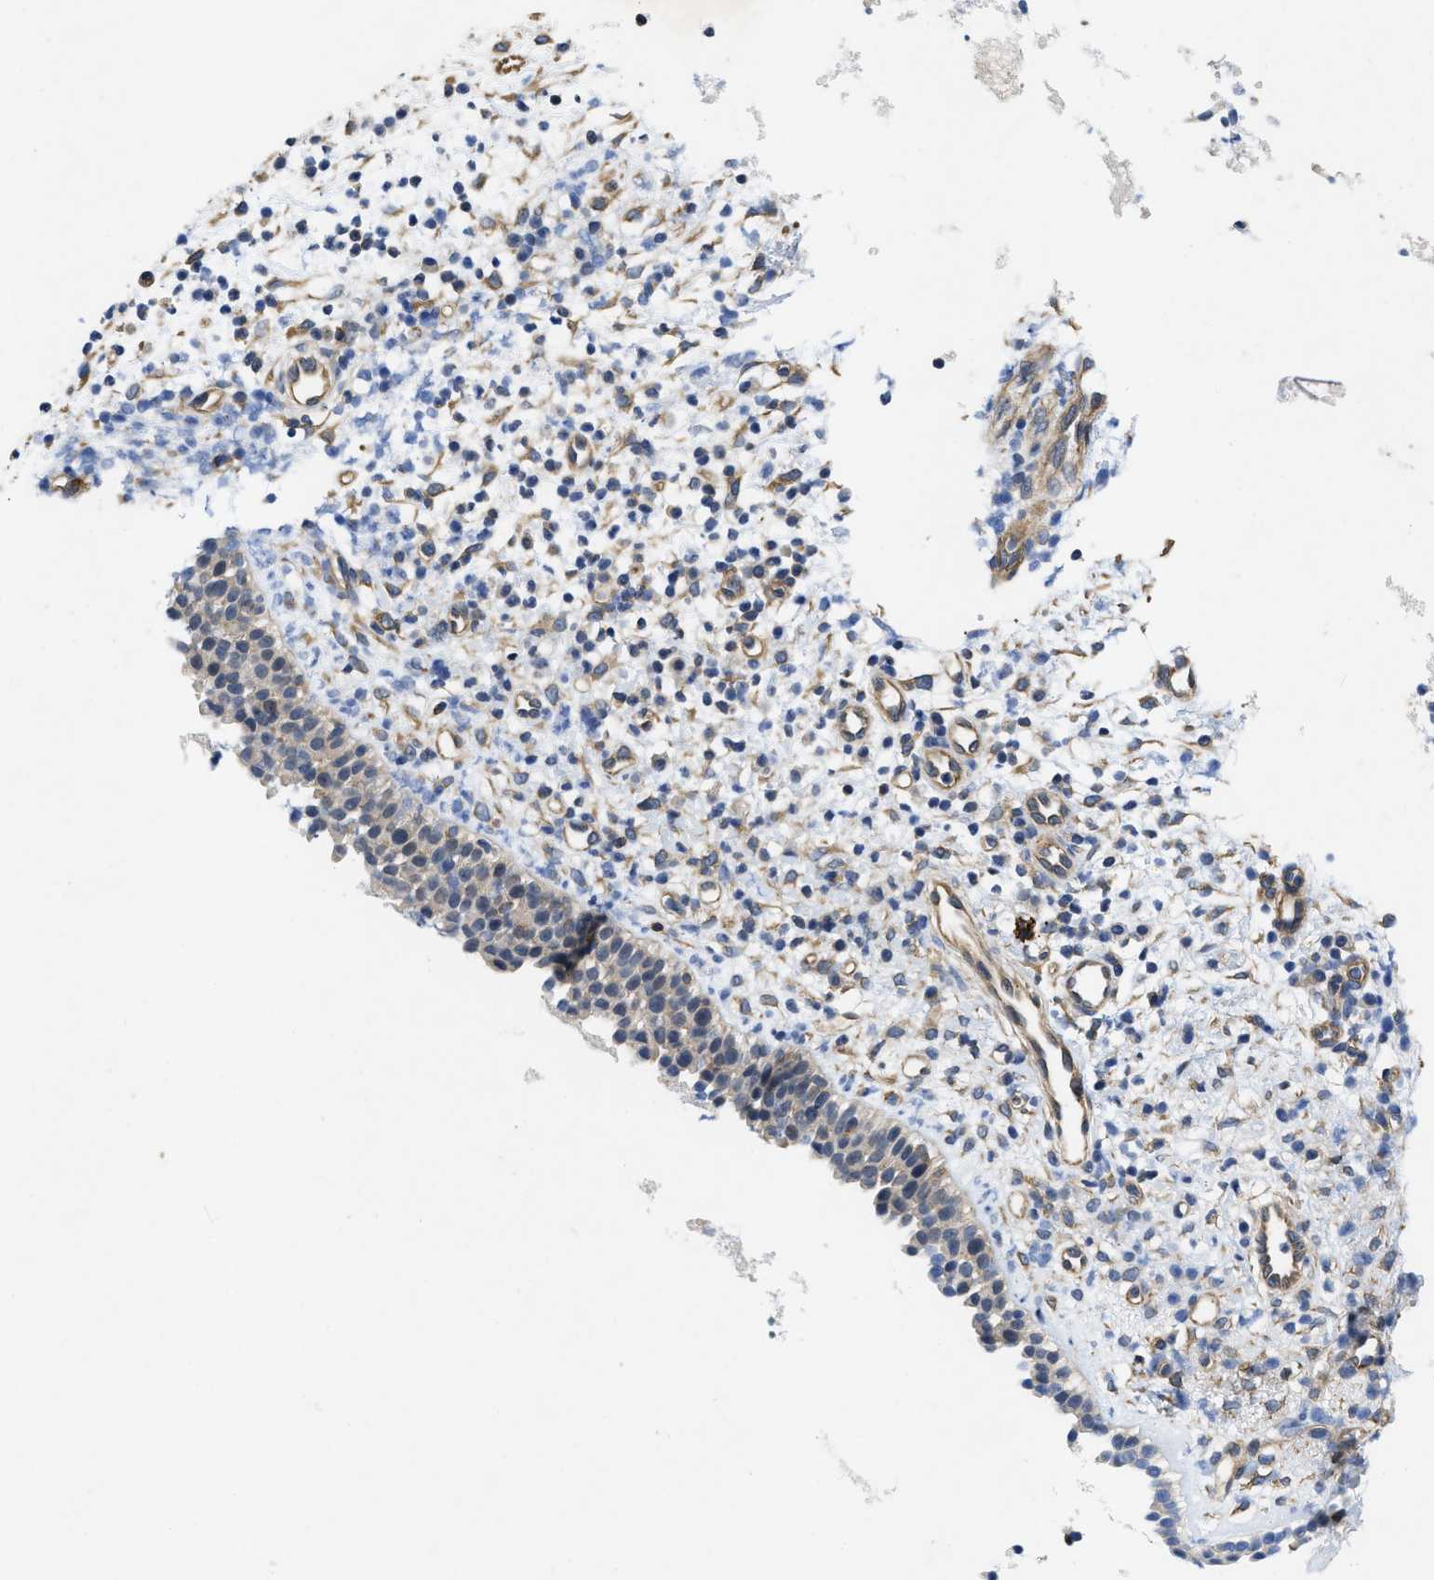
{"staining": {"intensity": "weak", "quantity": "<25%", "location": "cytoplasmic/membranous"}, "tissue": "nasopharynx", "cell_type": "Respiratory epithelial cells", "image_type": "normal", "snomed": [{"axis": "morphology", "description": "Normal tissue, NOS"}, {"axis": "topography", "description": "Nasopharynx"}], "caption": "Immunohistochemical staining of normal nasopharynx reveals no significant positivity in respiratory epithelial cells. (Brightfield microscopy of DAB IHC at high magnification).", "gene": "ARHGEF26", "patient": {"sex": "male", "age": 21}}